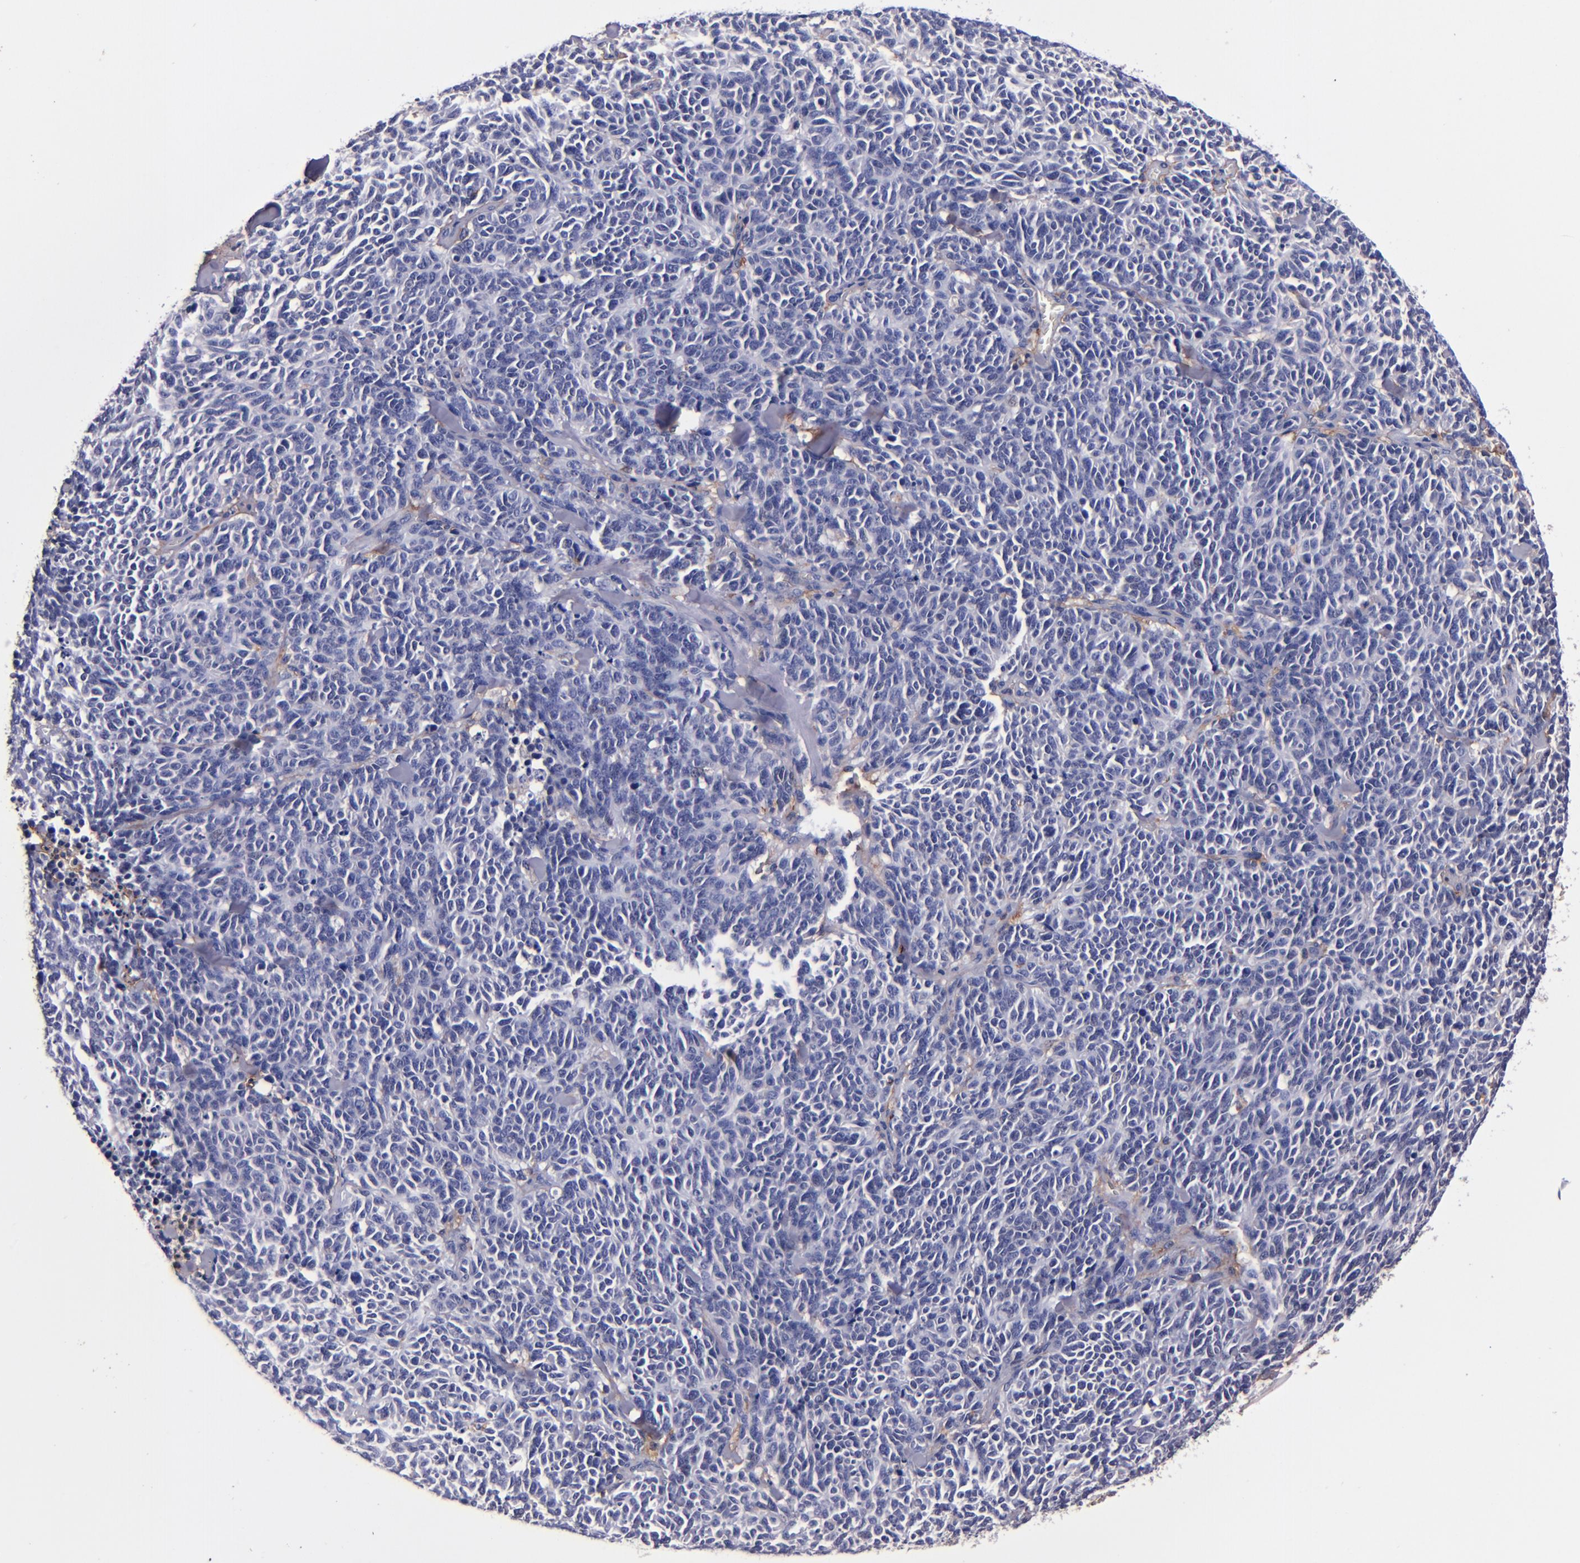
{"staining": {"intensity": "negative", "quantity": "none", "location": "none"}, "tissue": "lung cancer", "cell_type": "Tumor cells", "image_type": "cancer", "snomed": [{"axis": "morphology", "description": "Neoplasm, malignant, NOS"}, {"axis": "topography", "description": "Lung"}], "caption": "There is no significant positivity in tumor cells of lung cancer.", "gene": "SIRPA", "patient": {"sex": "female", "age": 58}}